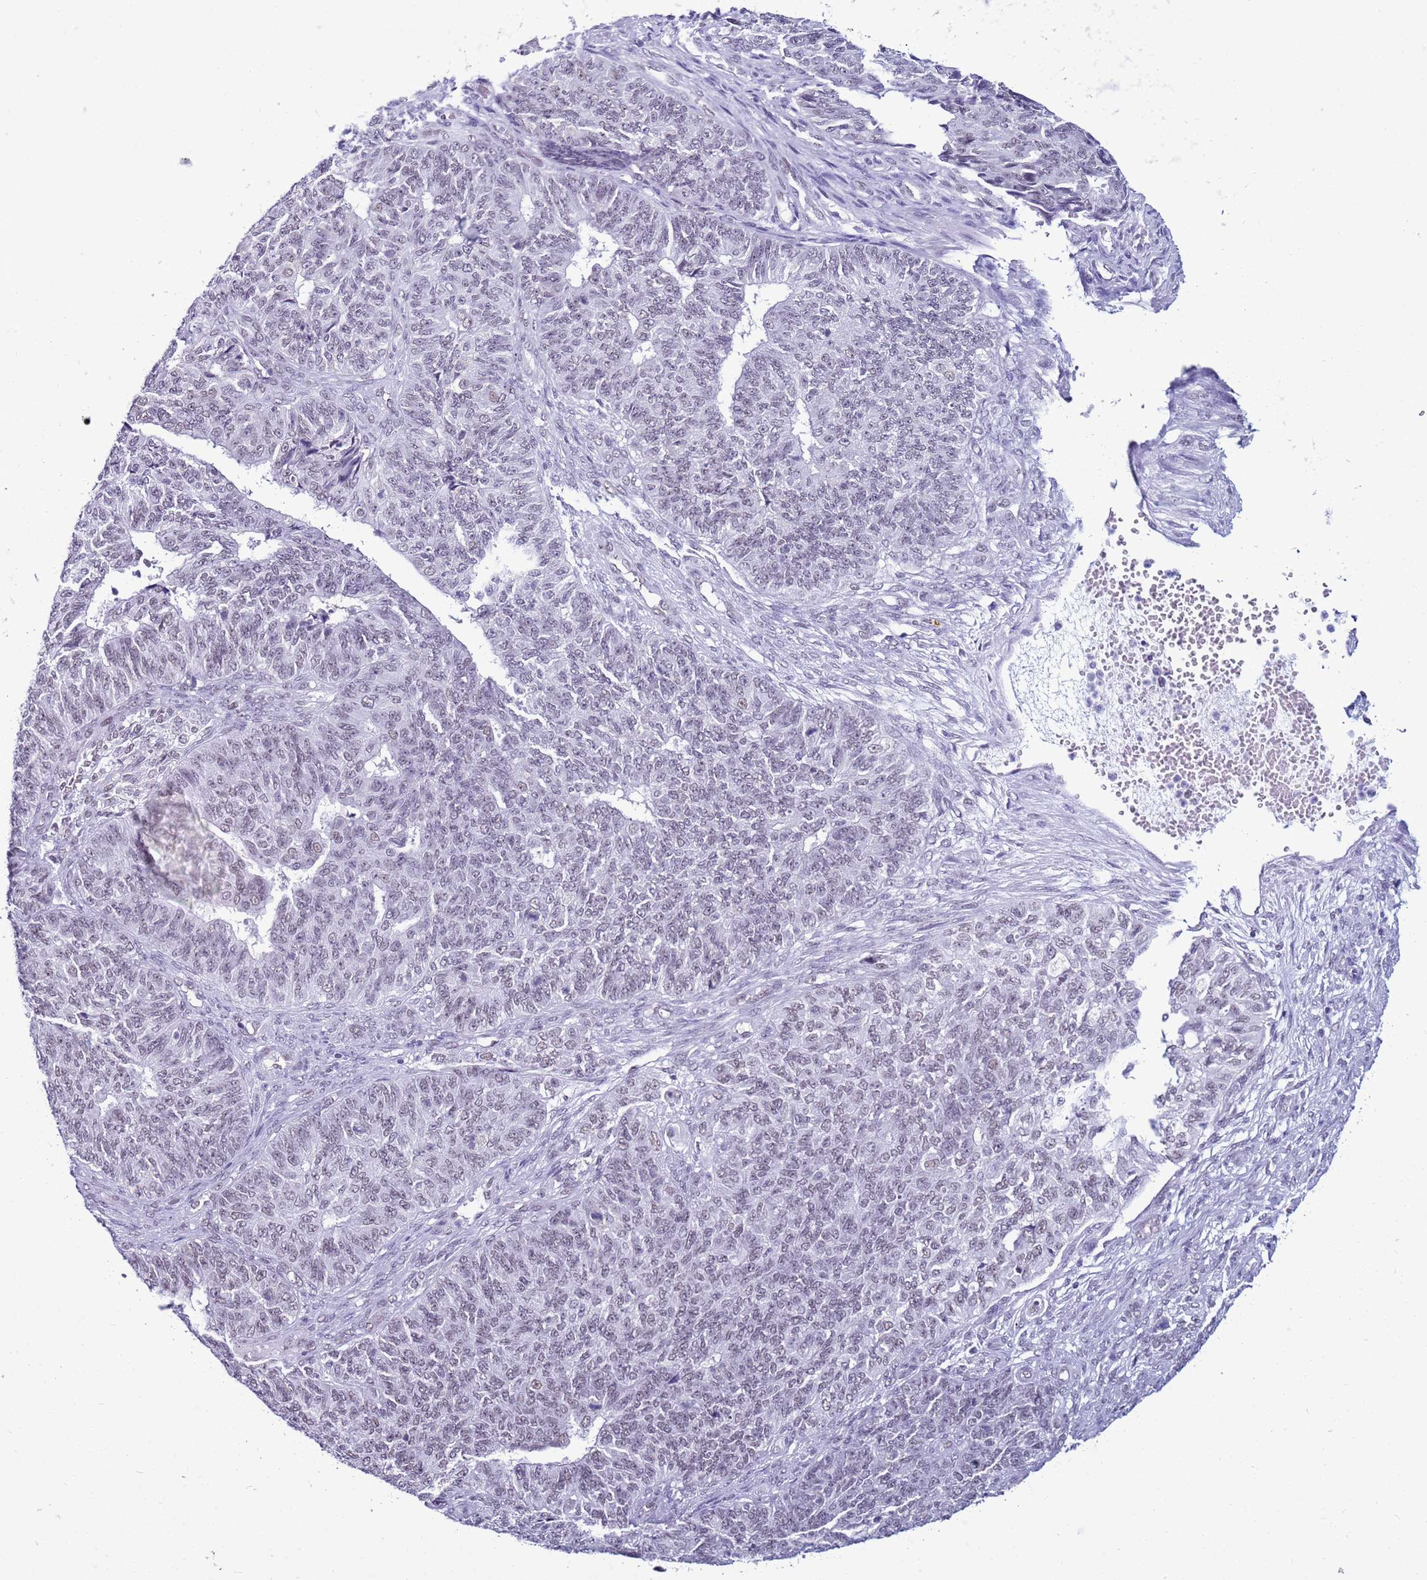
{"staining": {"intensity": "weak", "quantity": "25%-75%", "location": "nuclear"}, "tissue": "endometrial cancer", "cell_type": "Tumor cells", "image_type": "cancer", "snomed": [{"axis": "morphology", "description": "Adenocarcinoma, NOS"}, {"axis": "topography", "description": "Endometrium"}], "caption": "This histopathology image exhibits endometrial cancer stained with immunohistochemistry (IHC) to label a protein in brown. The nuclear of tumor cells show weak positivity for the protein. Nuclei are counter-stained blue.", "gene": "DHX15", "patient": {"sex": "female", "age": 32}}